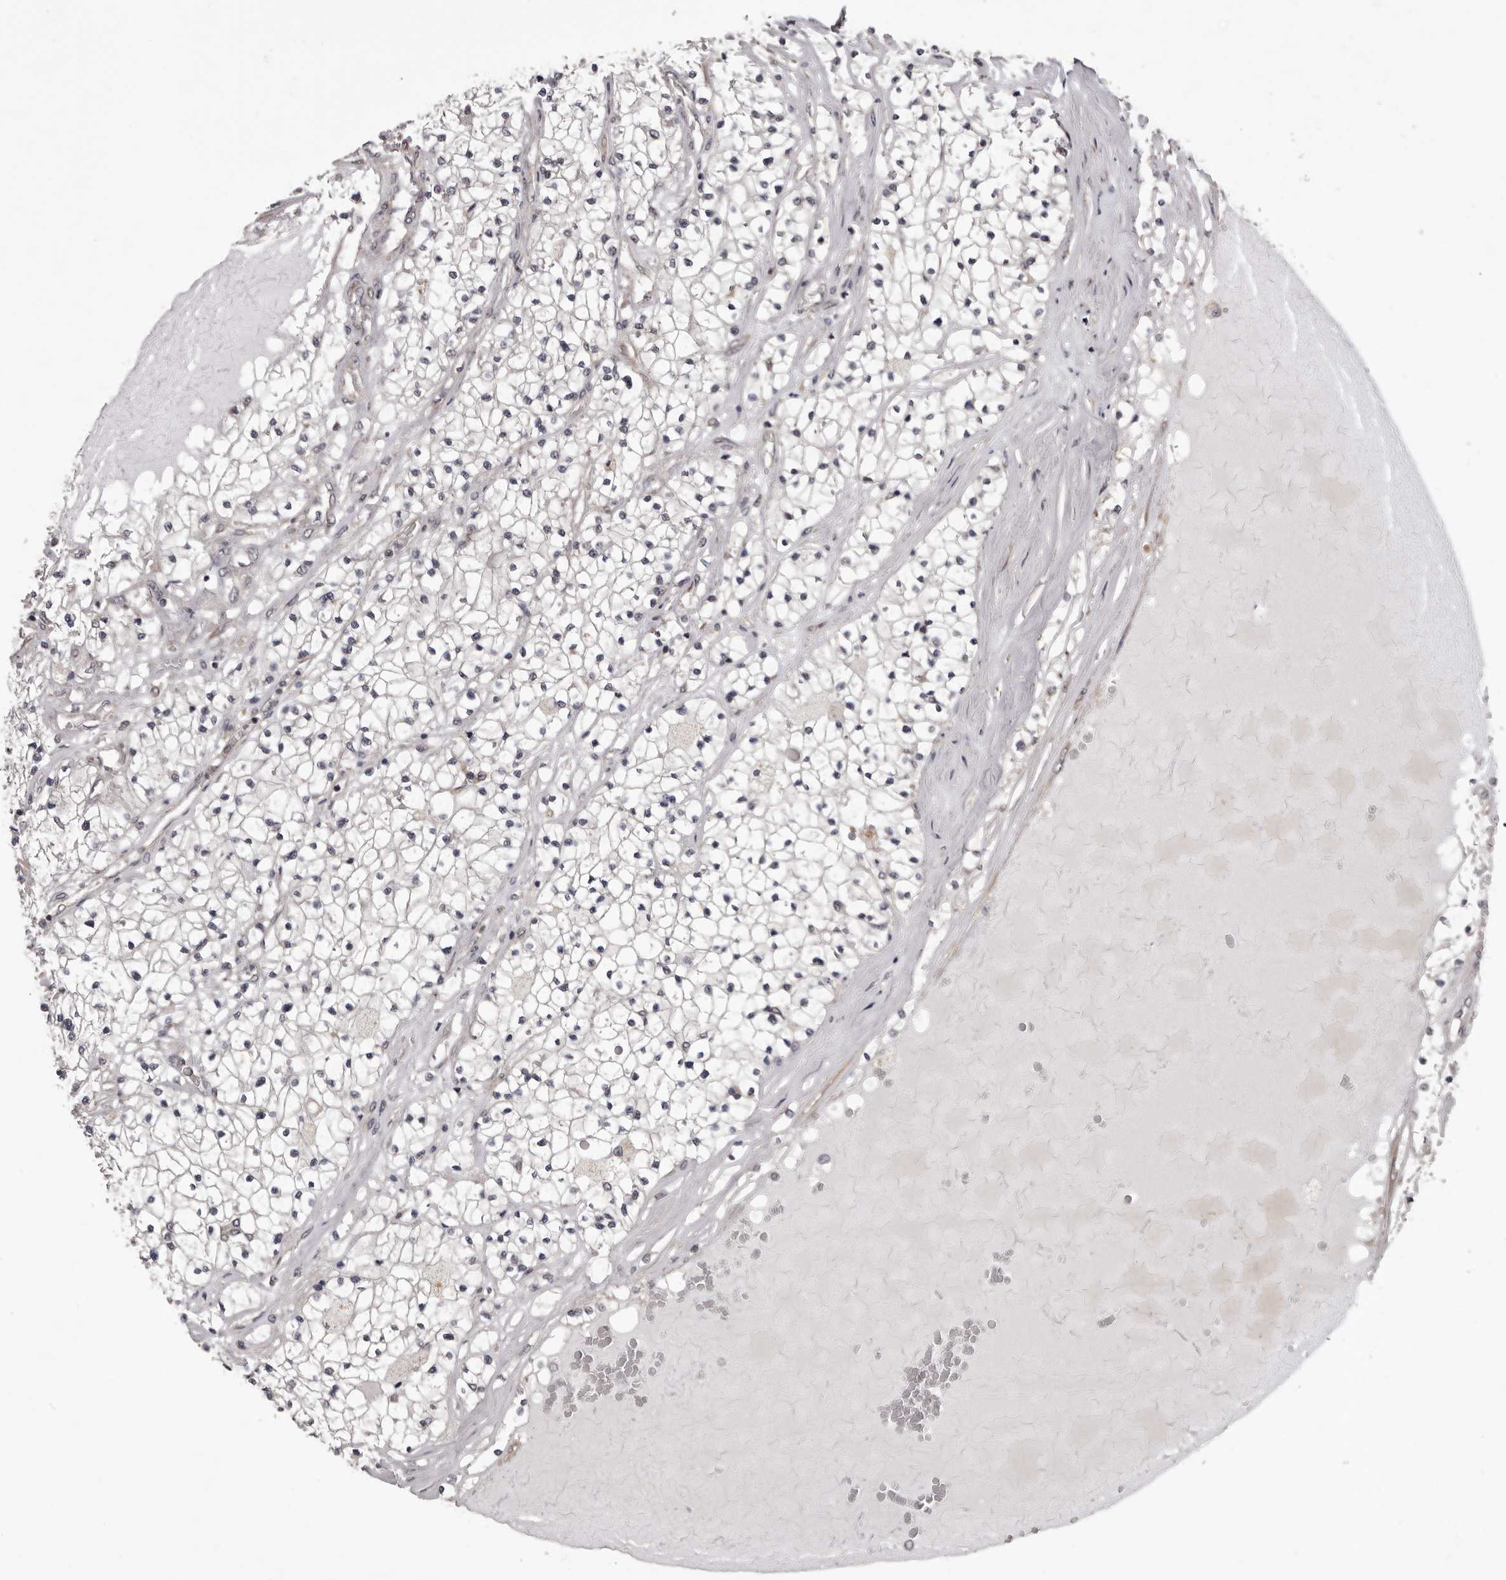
{"staining": {"intensity": "negative", "quantity": "none", "location": "none"}, "tissue": "renal cancer", "cell_type": "Tumor cells", "image_type": "cancer", "snomed": [{"axis": "morphology", "description": "Normal tissue, NOS"}, {"axis": "morphology", "description": "Adenocarcinoma, NOS"}, {"axis": "topography", "description": "Kidney"}], "caption": "Photomicrograph shows no protein staining in tumor cells of renal adenocarcinoma tissue. (Stains: DAB immunohistochemistry with hematoxylin counter stain, Microscopy: brightfield microscopy at high magnification).", "gene": "CELF3", "patient": {"sex": "male", "age": 68}}